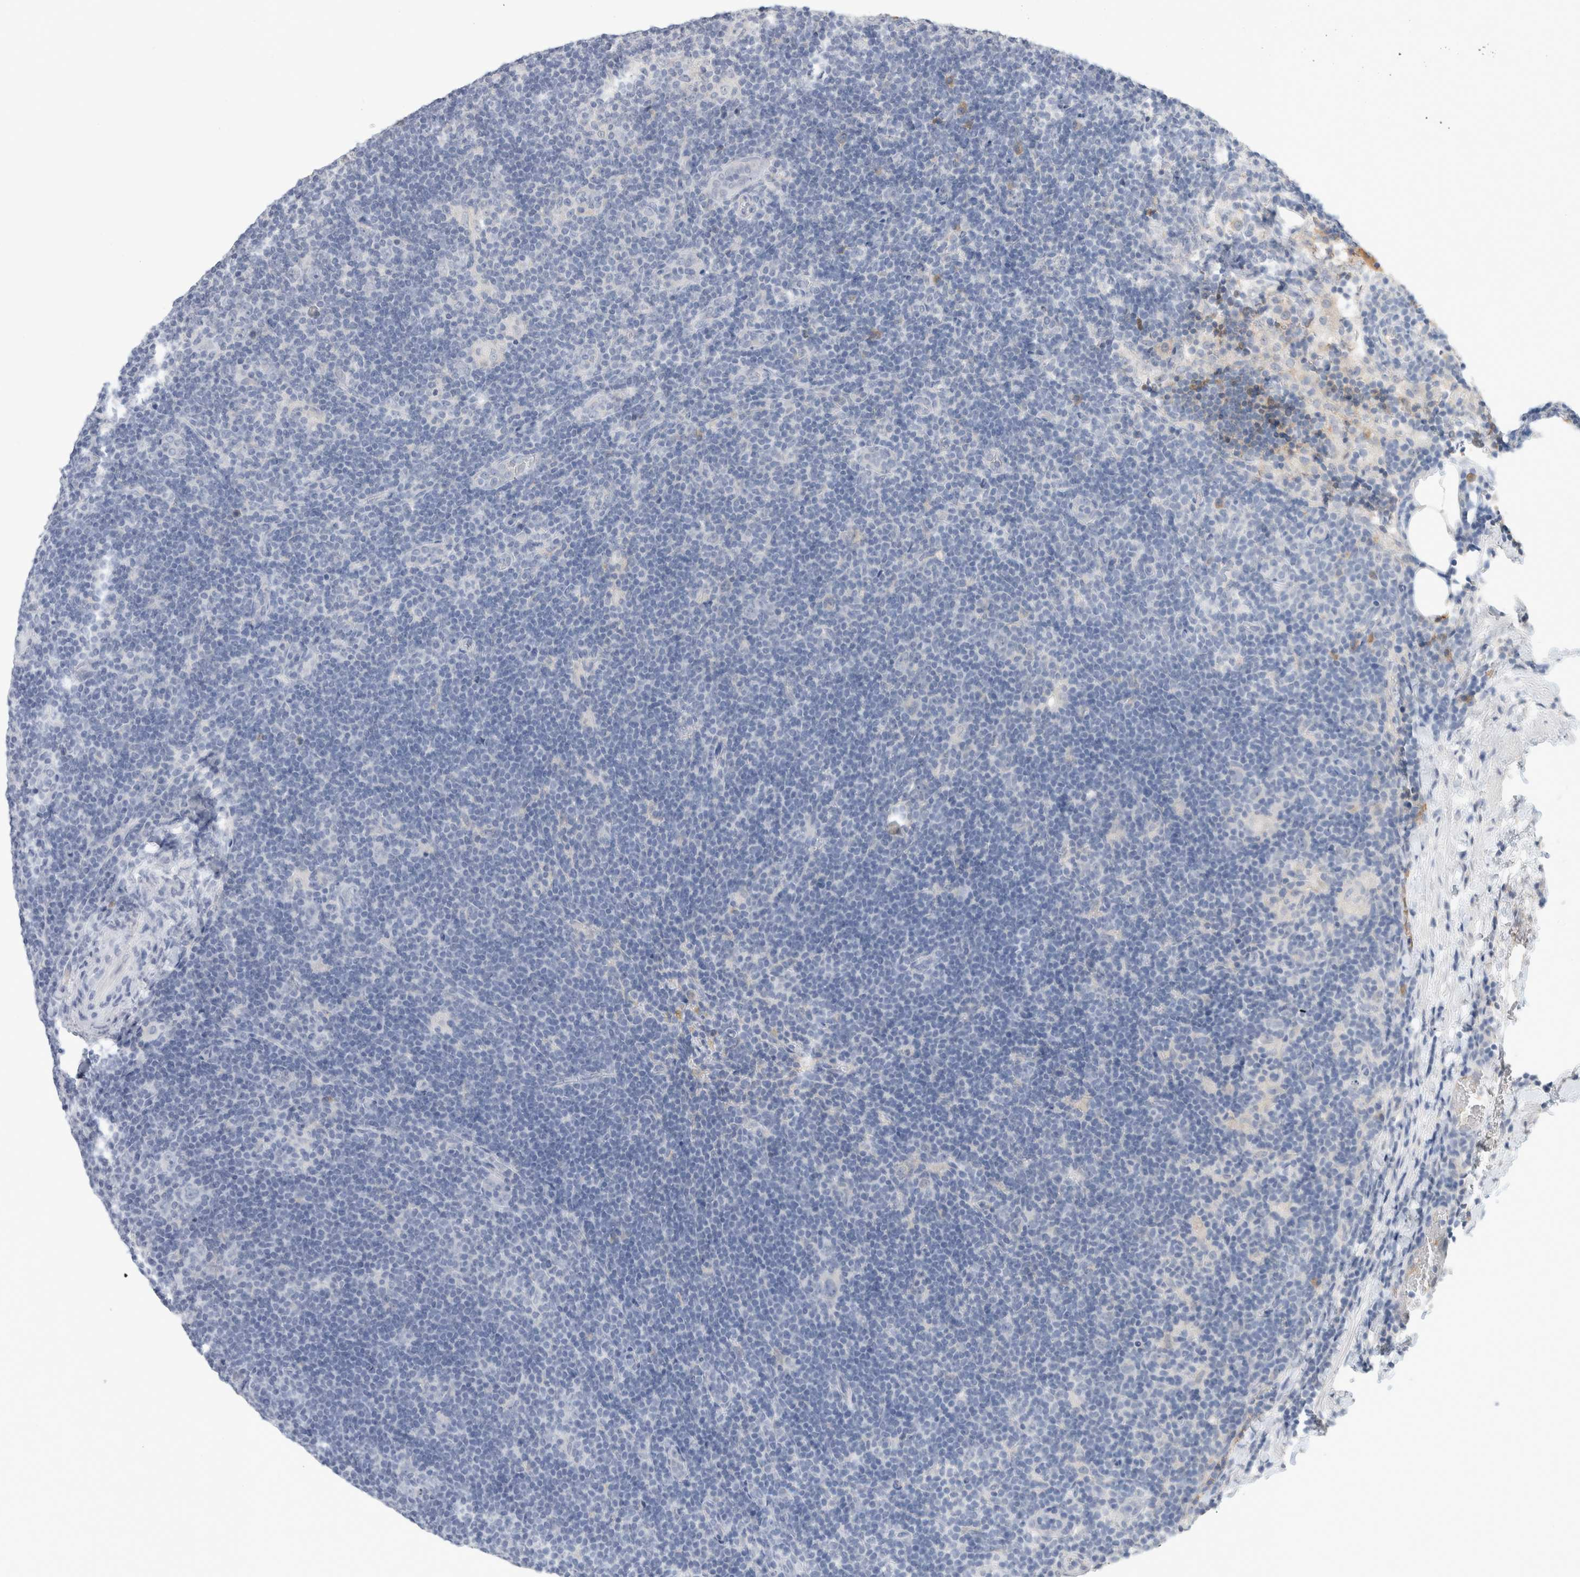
{"staining": {"intensity": "negative", "quantity": "none", "location": "none"}, "tissue": "lymphoma", "cell_type": "Tumor cells", "image_type": "cancer", "snomed": [{"axis": "morphology", "description": "Hodgkin's disease, NOS"}, {"axis": "topography", "description": "Lymph node"}], "caption": "High power microscopy photomicrograph of an IHC histopathology image of Hodgkin's disease, revealing no significant expression in tumor cells.", "gene": "SCGB1A1", "patient": {"sex": "female", "age": 57}}